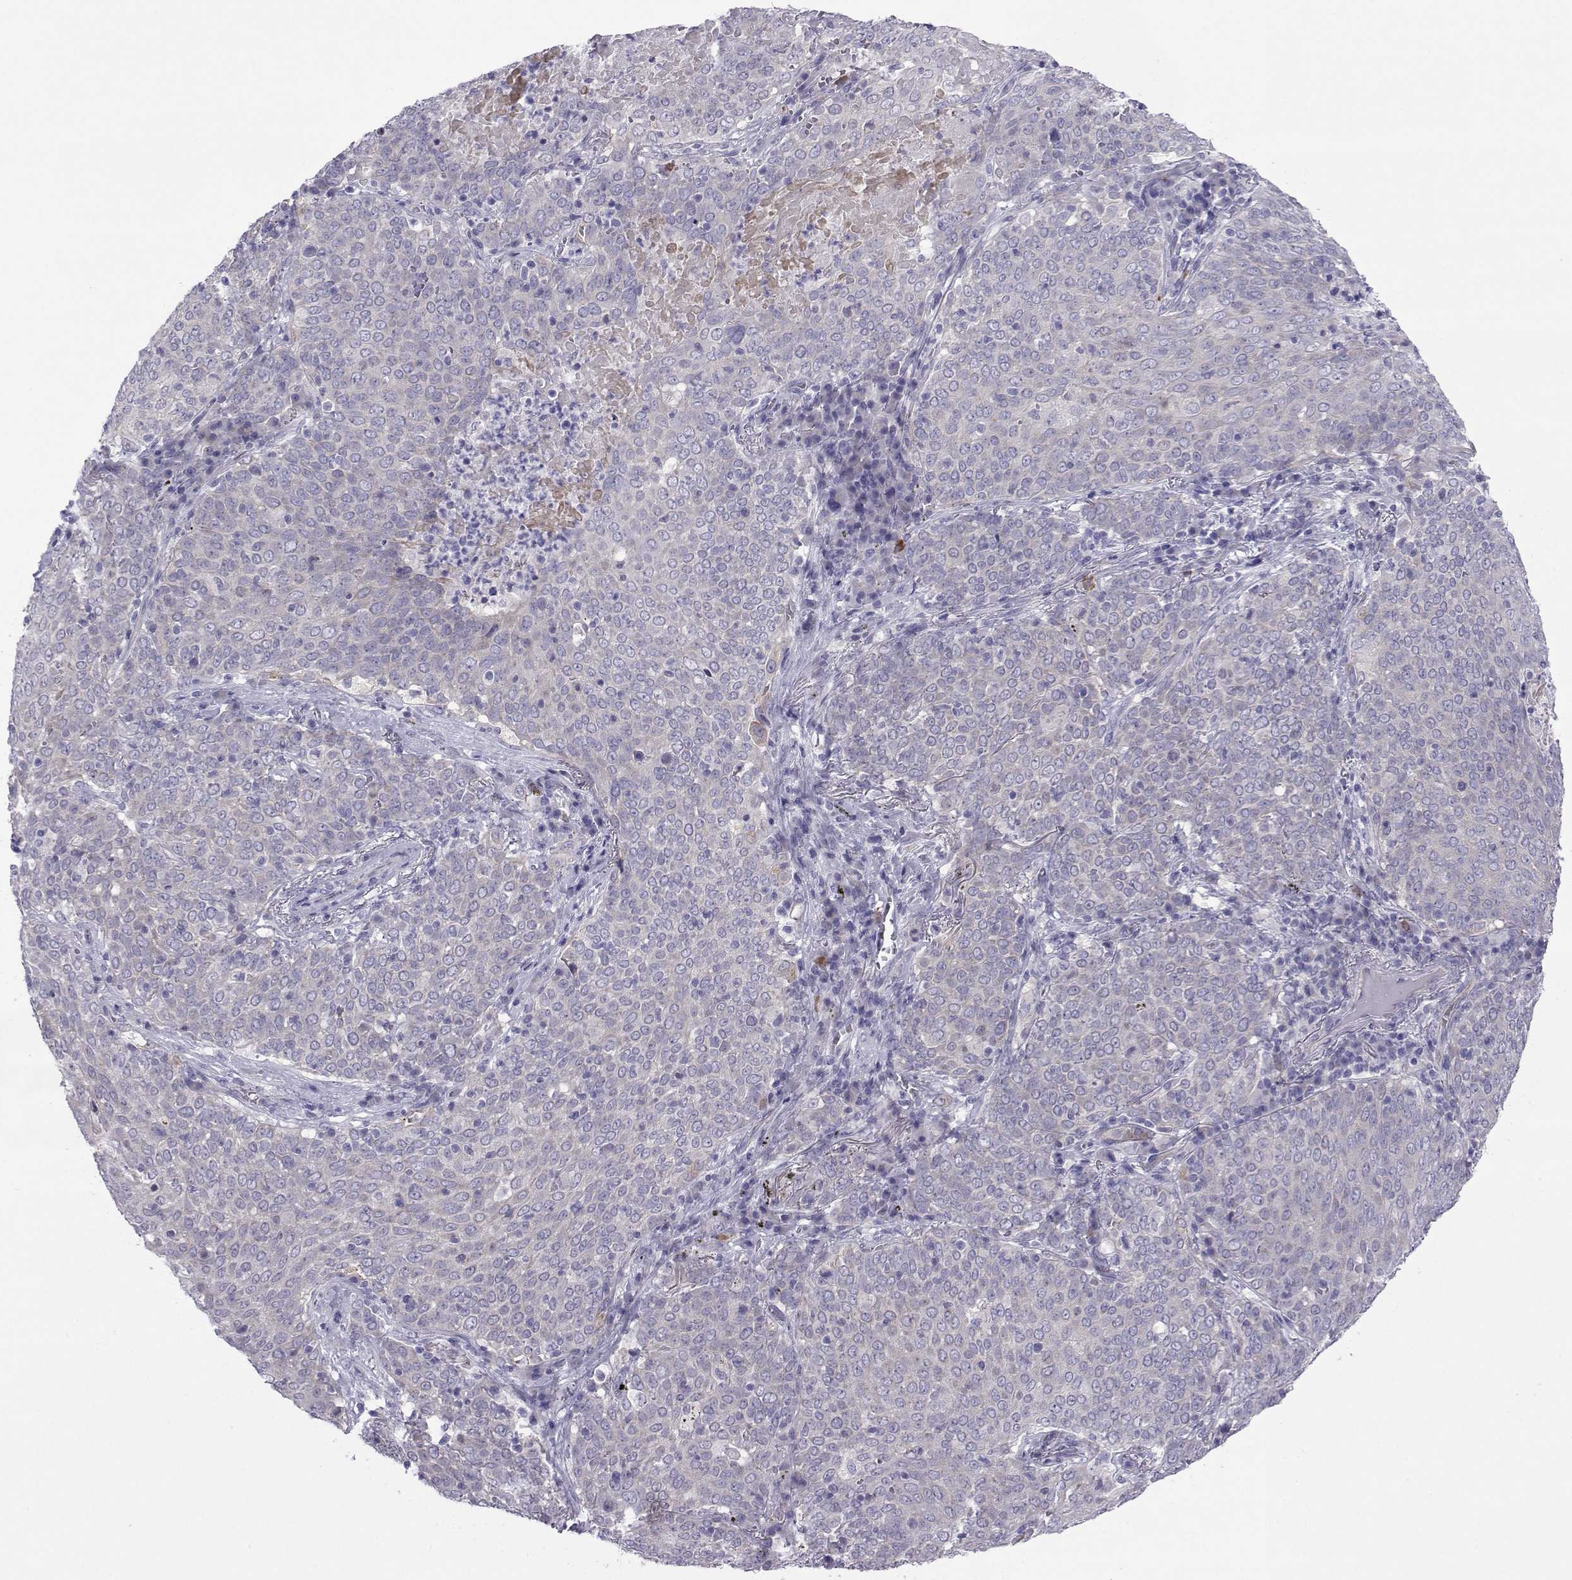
{"staining": {"intensity": "negative", "quantity": "none", "location": "none"}, "tissue": "lung cancer", "cell_type": "Tumor cells", "image_type": "cancer", "snomed": [{"axis": "morphology", "description": "Squamous cell carcinoma, NOS"}, {"axis": "topography", "description": "Lung"}], "caption": "Immunohistochemical staining of squamous cell carcinoma (lung) reveals no significant positivity in tumor cells.", "gene": "COL22A1", "patient": {"sex": "male", "age": 82}}